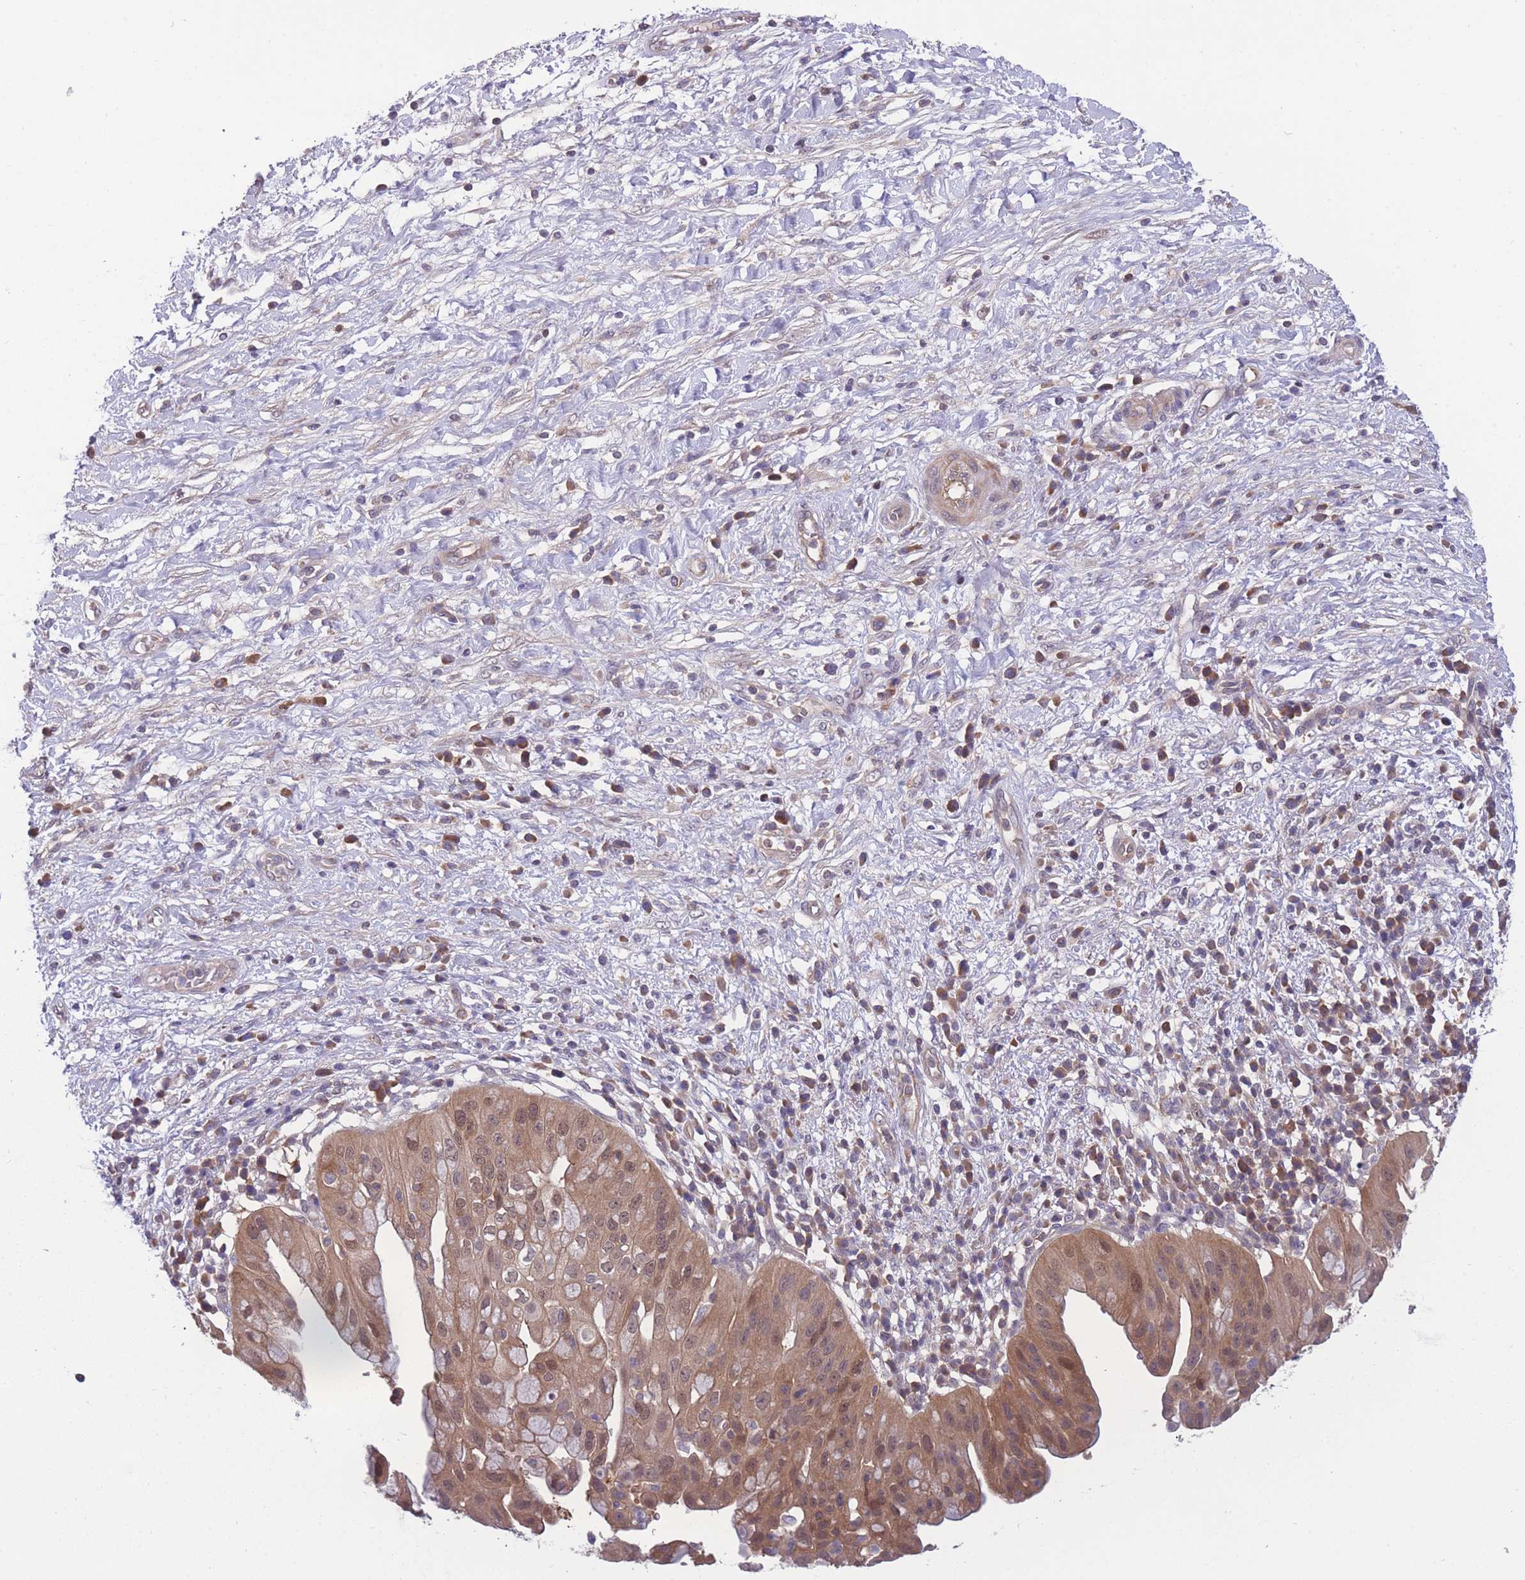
{"staining": {"intensity": "moderate", "quantity": ">75%", "location": "cytoplasmic/membranous,nuclear"}, "tissue": "pancreatic cancer", "cell_type": "Tumor cells", "image_type": "cancer", "snomed": [{"axis": "morphology", "description": "Adenocarcinoma, NOS"}, {"axis": "topography", "description": "Pancreas"}], "caption": "DAB immunohistochemical staining of human pancreatic cancer shows moderate cytoplasmic/membranous and nuclear protein positivity in approximately >75% of tumor cells.", "gene": "UBE2N", "patient": {"sex": "male", "age": 68}}